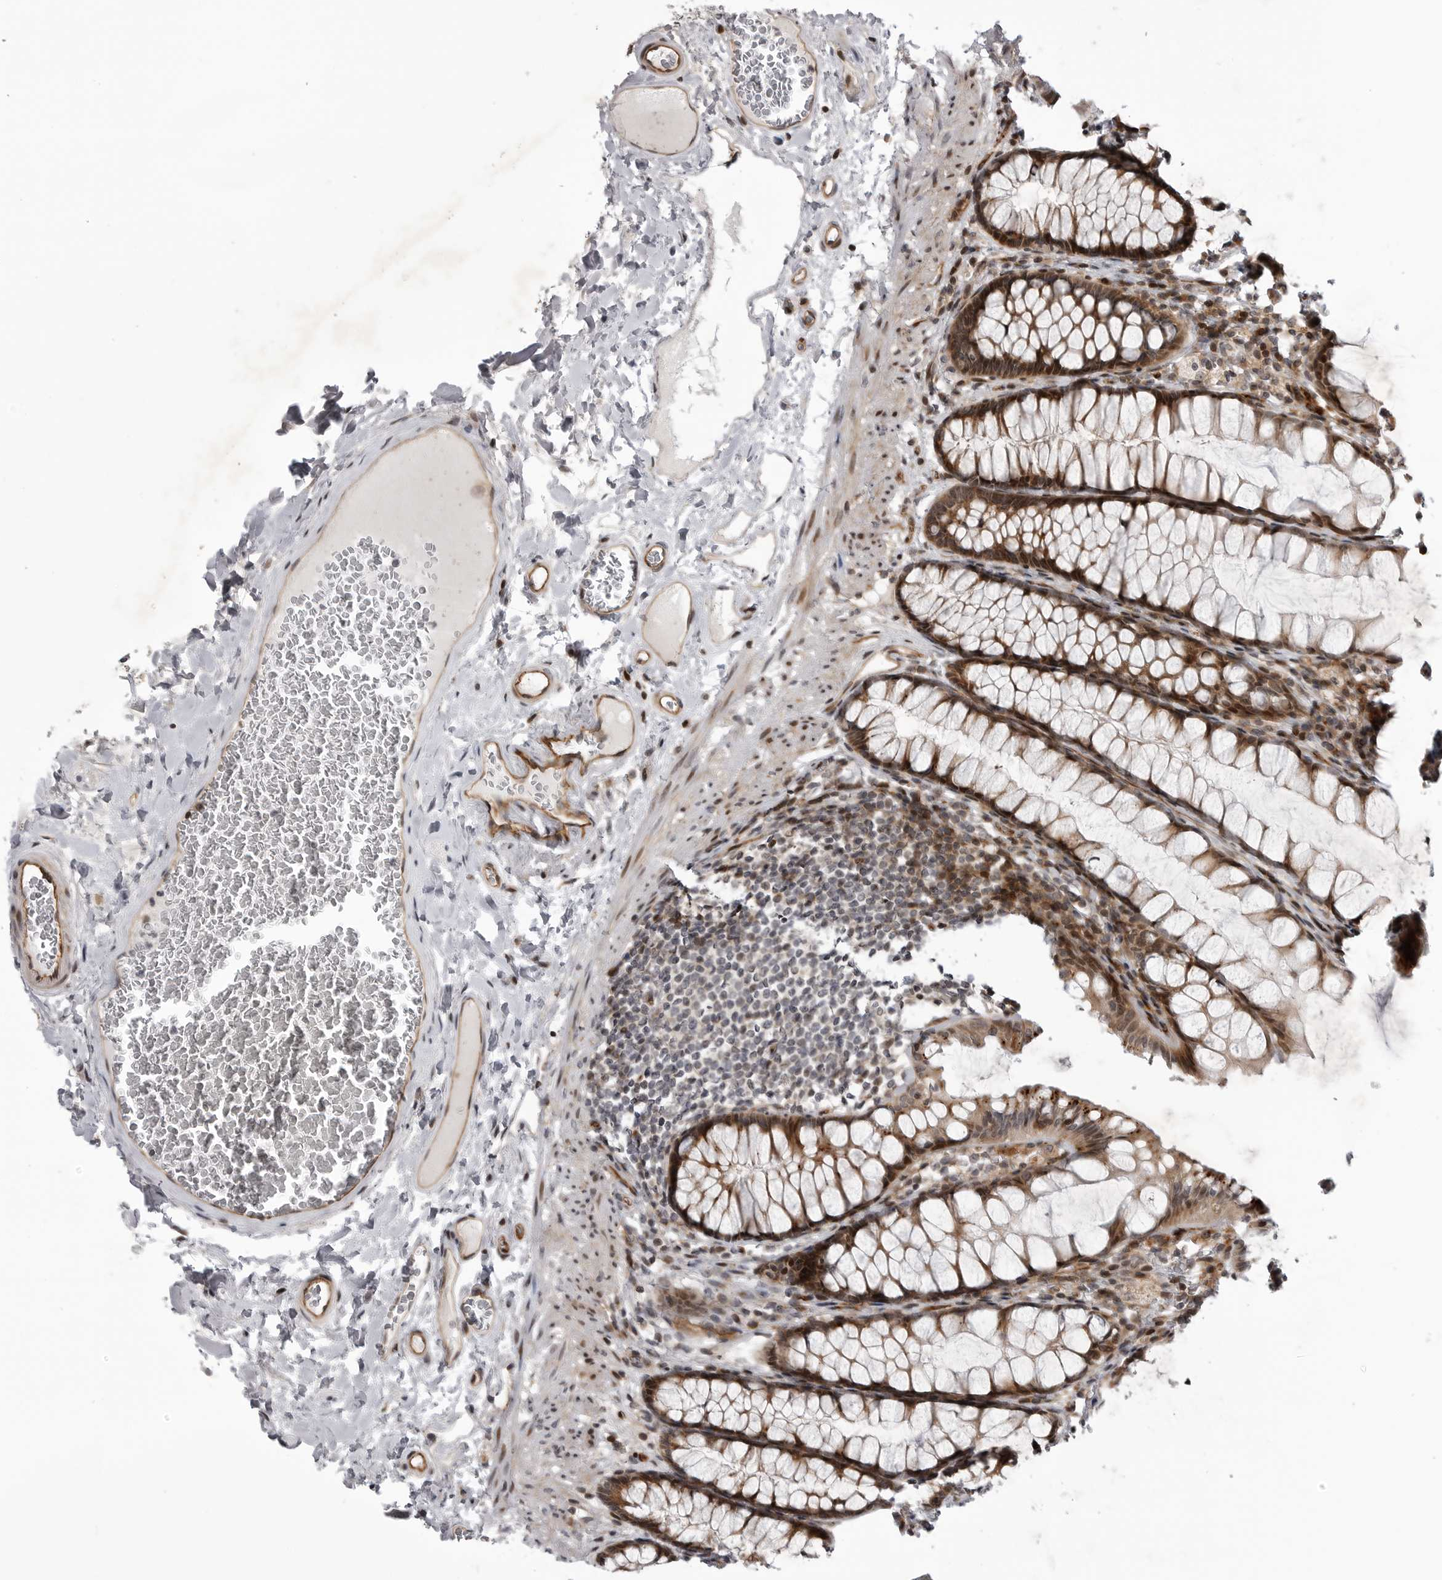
{"staining": {"intensity": "moderate", "quantity": ">75%", "location": "cytoplasmic/membranous,nuclear"}, "tissue": "colon", "cell_type": "Endothelial cells", "image_type": "normal", "snomed": [{"axis": "morphology", "description": "Normal tissue, NOS"}, {"axis": "topography", "description": "Colon"}], "caption": "Endothelial cells show moderate cytoplasmic/membranous,nuclear positivity in approximately >75% of cells in benign colon.", "gene": "ABL1", "patient": {"sex": "female", "age": 55}}